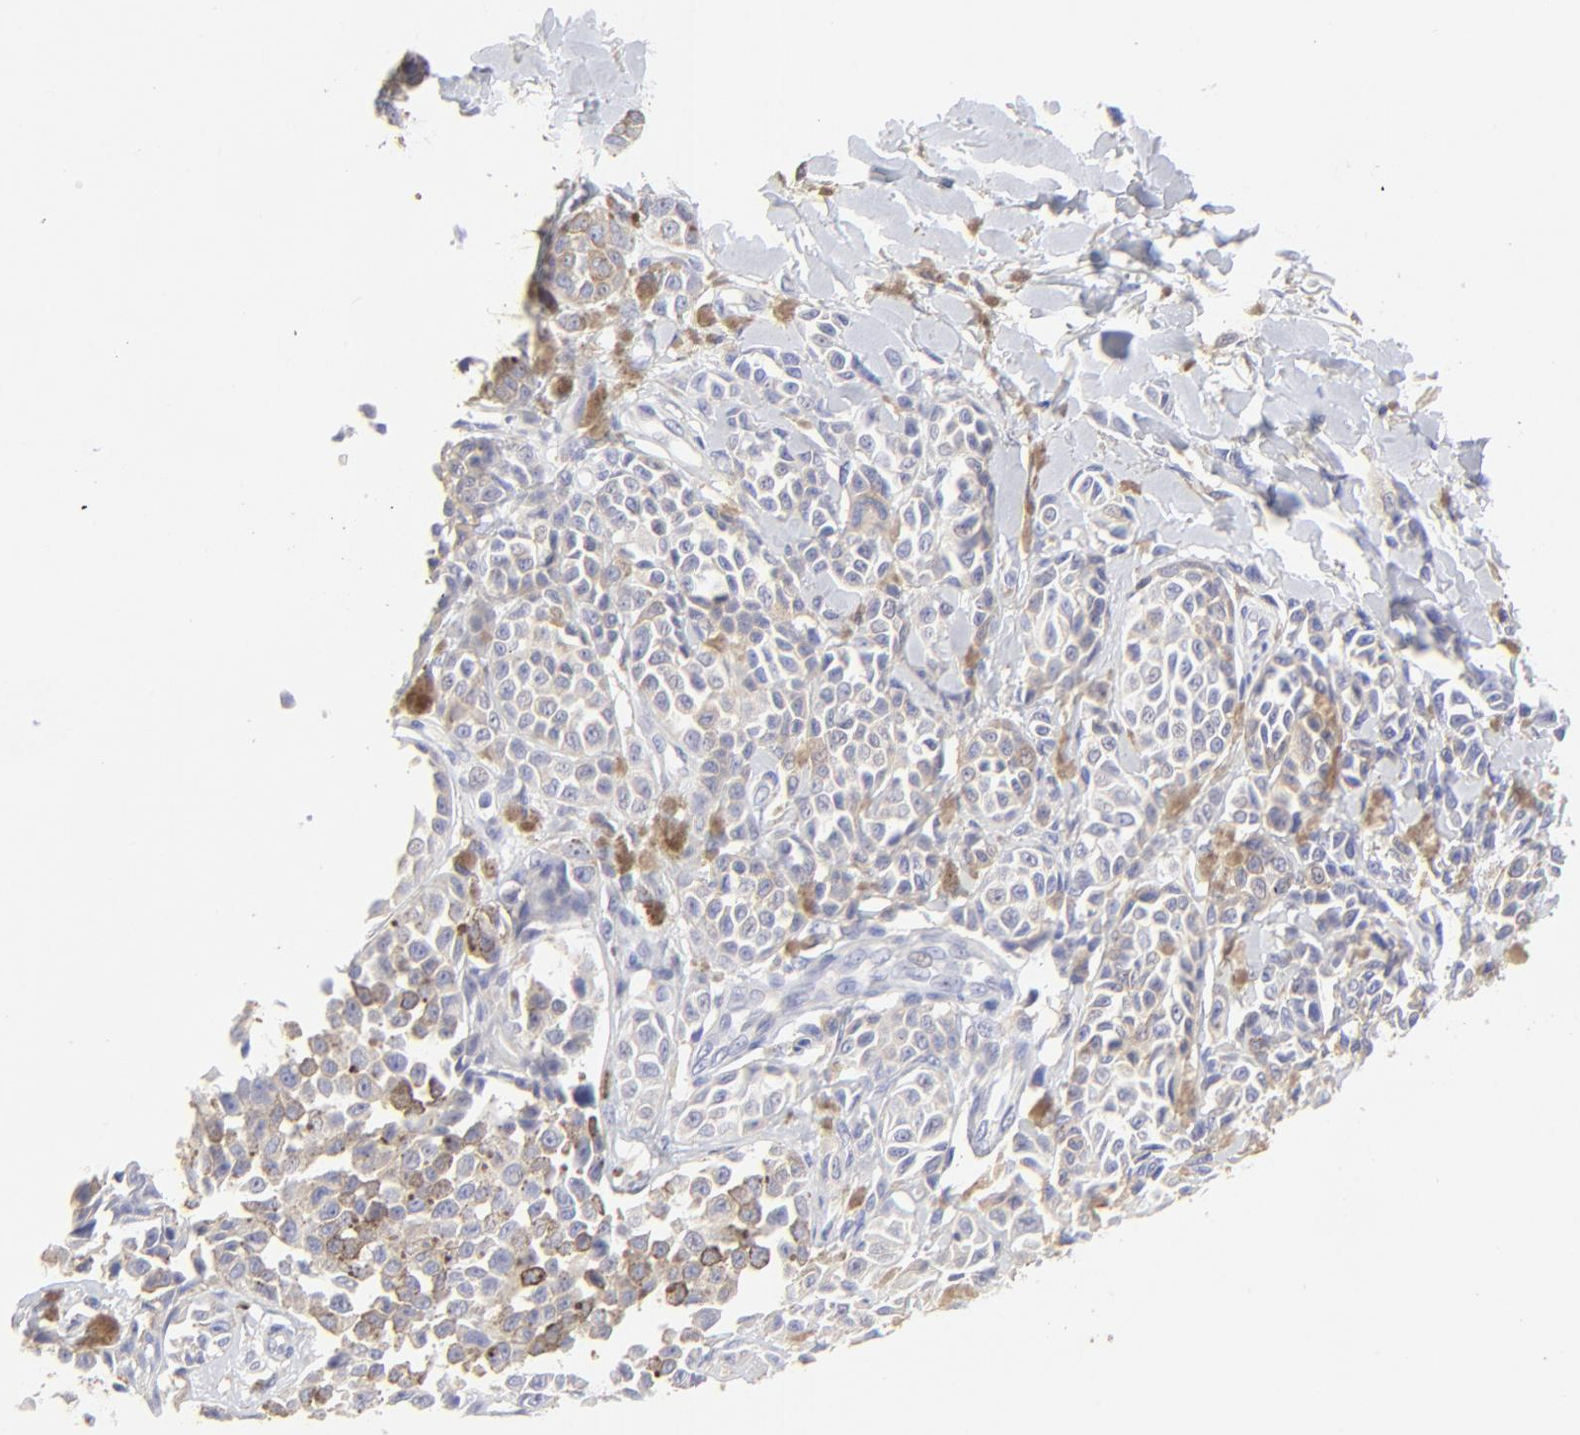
{"staining": {"intensity": "weak", "quantity": "25%-75%", "location": "cytoplasmic/membranous"}, "tissue": "melanoma", "cell_type": "Tumor cells", "image_type": "cancer", "snomed": [{"axis": "morphology", "description": "Malignant melanoma, NOS"}, {"axis": "topography", "description": "Skin"}], "caption": "The immunohistochemical stain highlights weak cytoplasmic/membranous expression in tumor cells of malignant melanoma tissue.", "gene": "LHFPL1", "patient": {"sex": "female", "age": 38}}